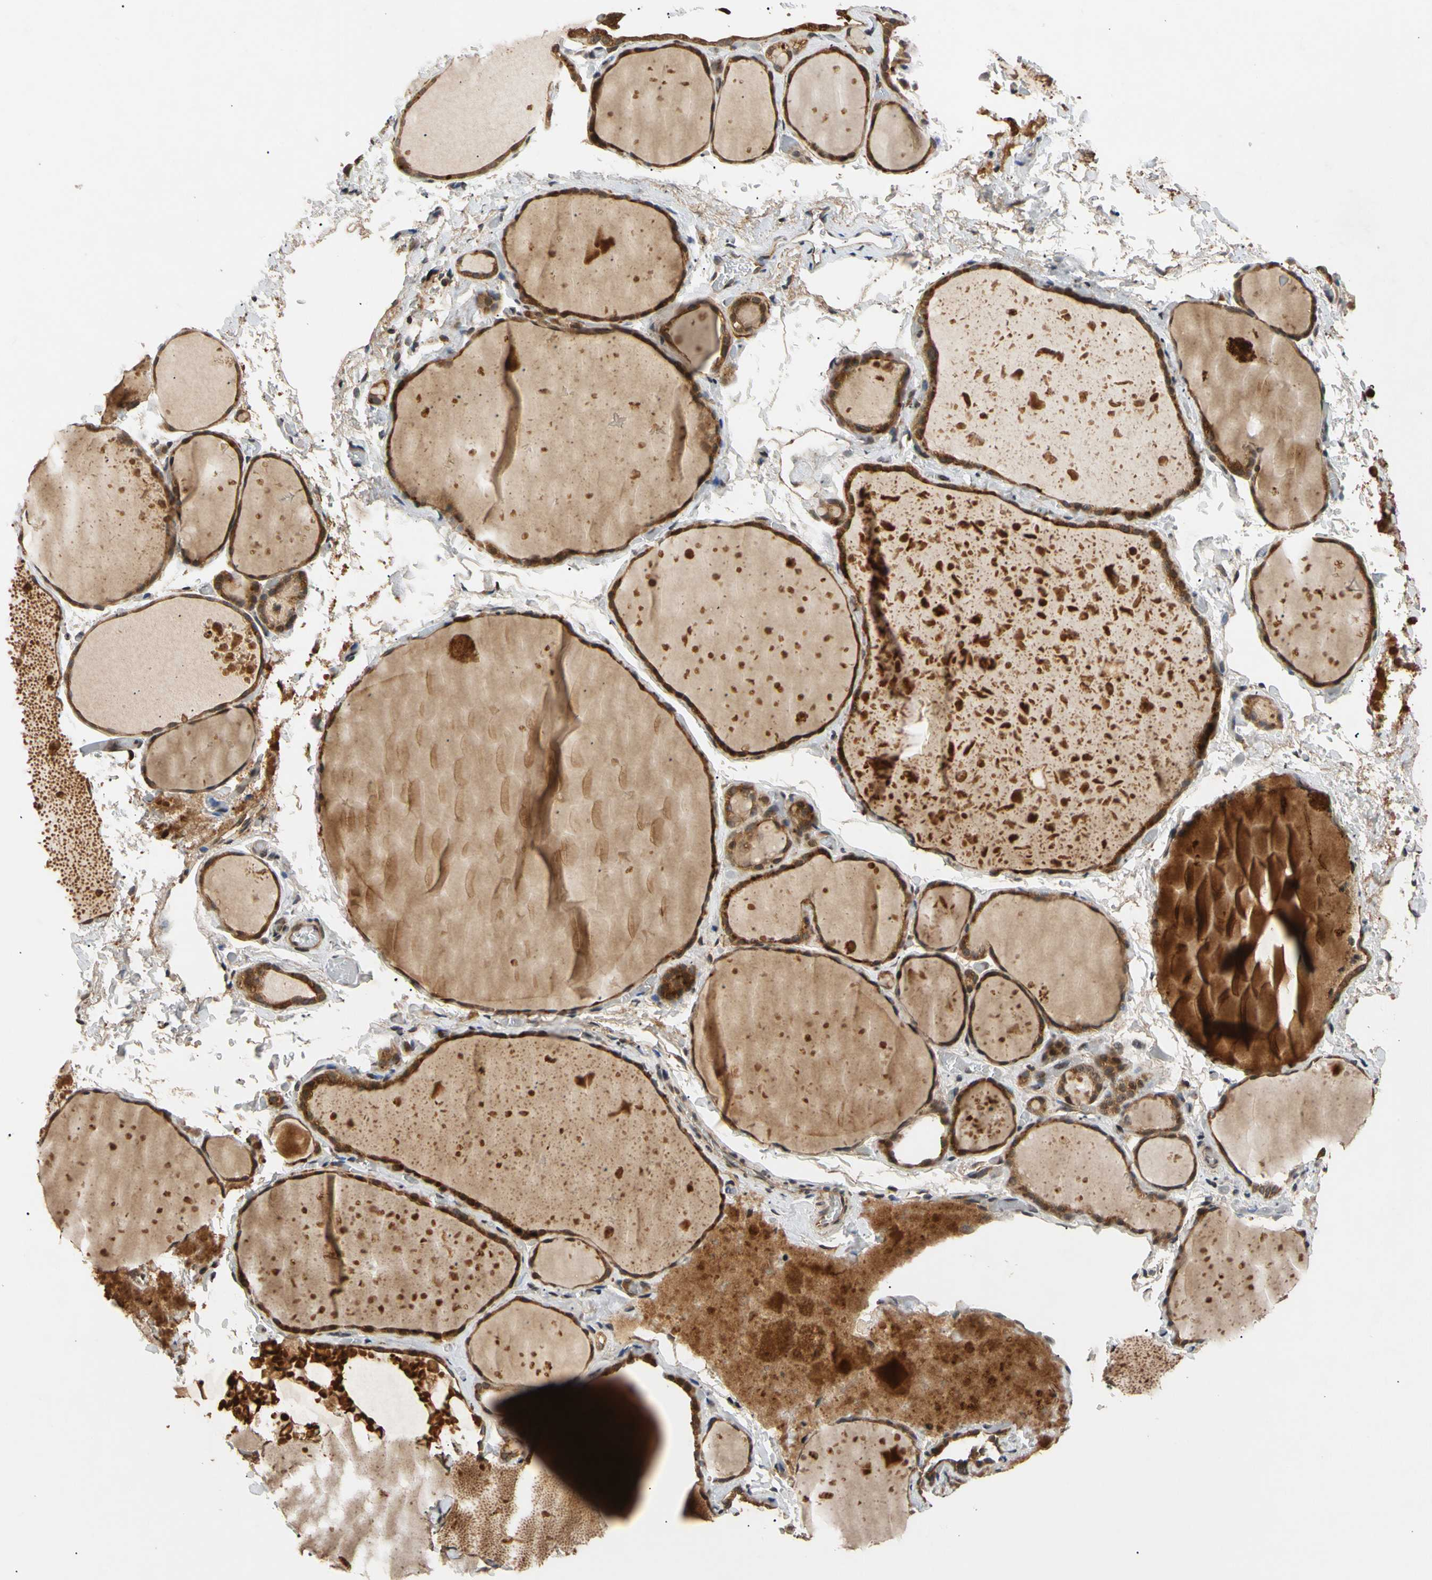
{"staining": {"intensity": "strong", "quantity": ">75%", "location": "cytoplasmic/membranous,nuclear"}, "tissue": "thyroid gland", "cell_type": "Glandular cells", "image_type": "normal", "snomed": [{"axis": "morphology", "description": "Normal tissue, NOS"}, {"axis": "topography", "description": "Thyroid gland"}], "caption": "Protein analysis of normal thyroid gland reveals strong cytoplasmic/membranous,nuclear staining in approximately >75% of glandular cells.", "gene": "MRPS22", "patient": {"sex": "male", "age": 76}}